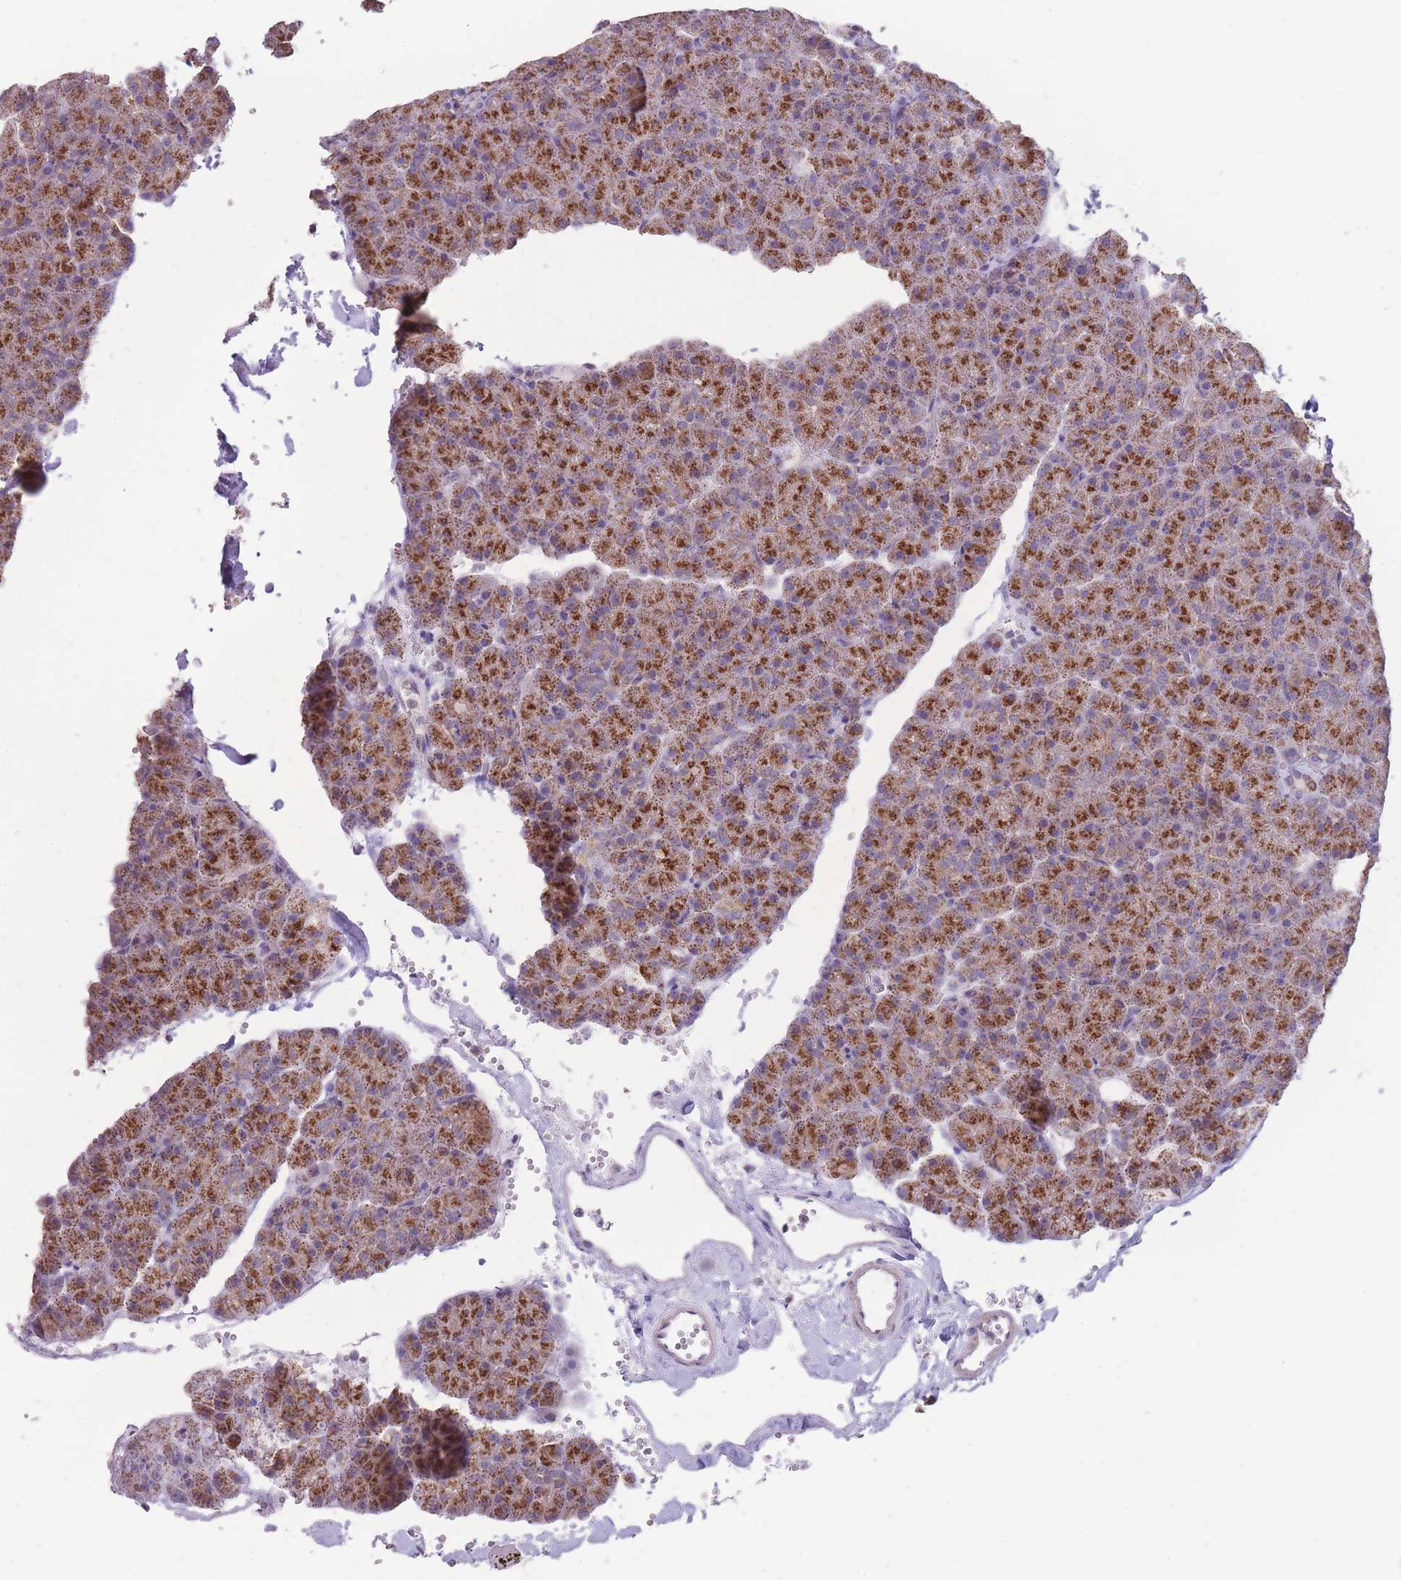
{"staining": {"intensity": "strong", "quantity": ">75%", "location": "cytoplasmic/membranous"}, "tissue": "pancreas", "cell_type": "Exocrine glandular cells", "image_type": "normal", "snomed": [{"axis": "morphology", "description": "Normal tissue, NOS"}, {"axis": "topography", "description": "Pancreas"}], "caption": "Immunohistochemical staining of benign human pancreas reveals high levels of strong cytoplasmic/membranous expression in approximately >75% of exocrine glandular cells. (Brightfield microscopy of DAB IHC at high magnification).", "gene": "NELL1", "patient": {"sex": "male", "age": 36}}